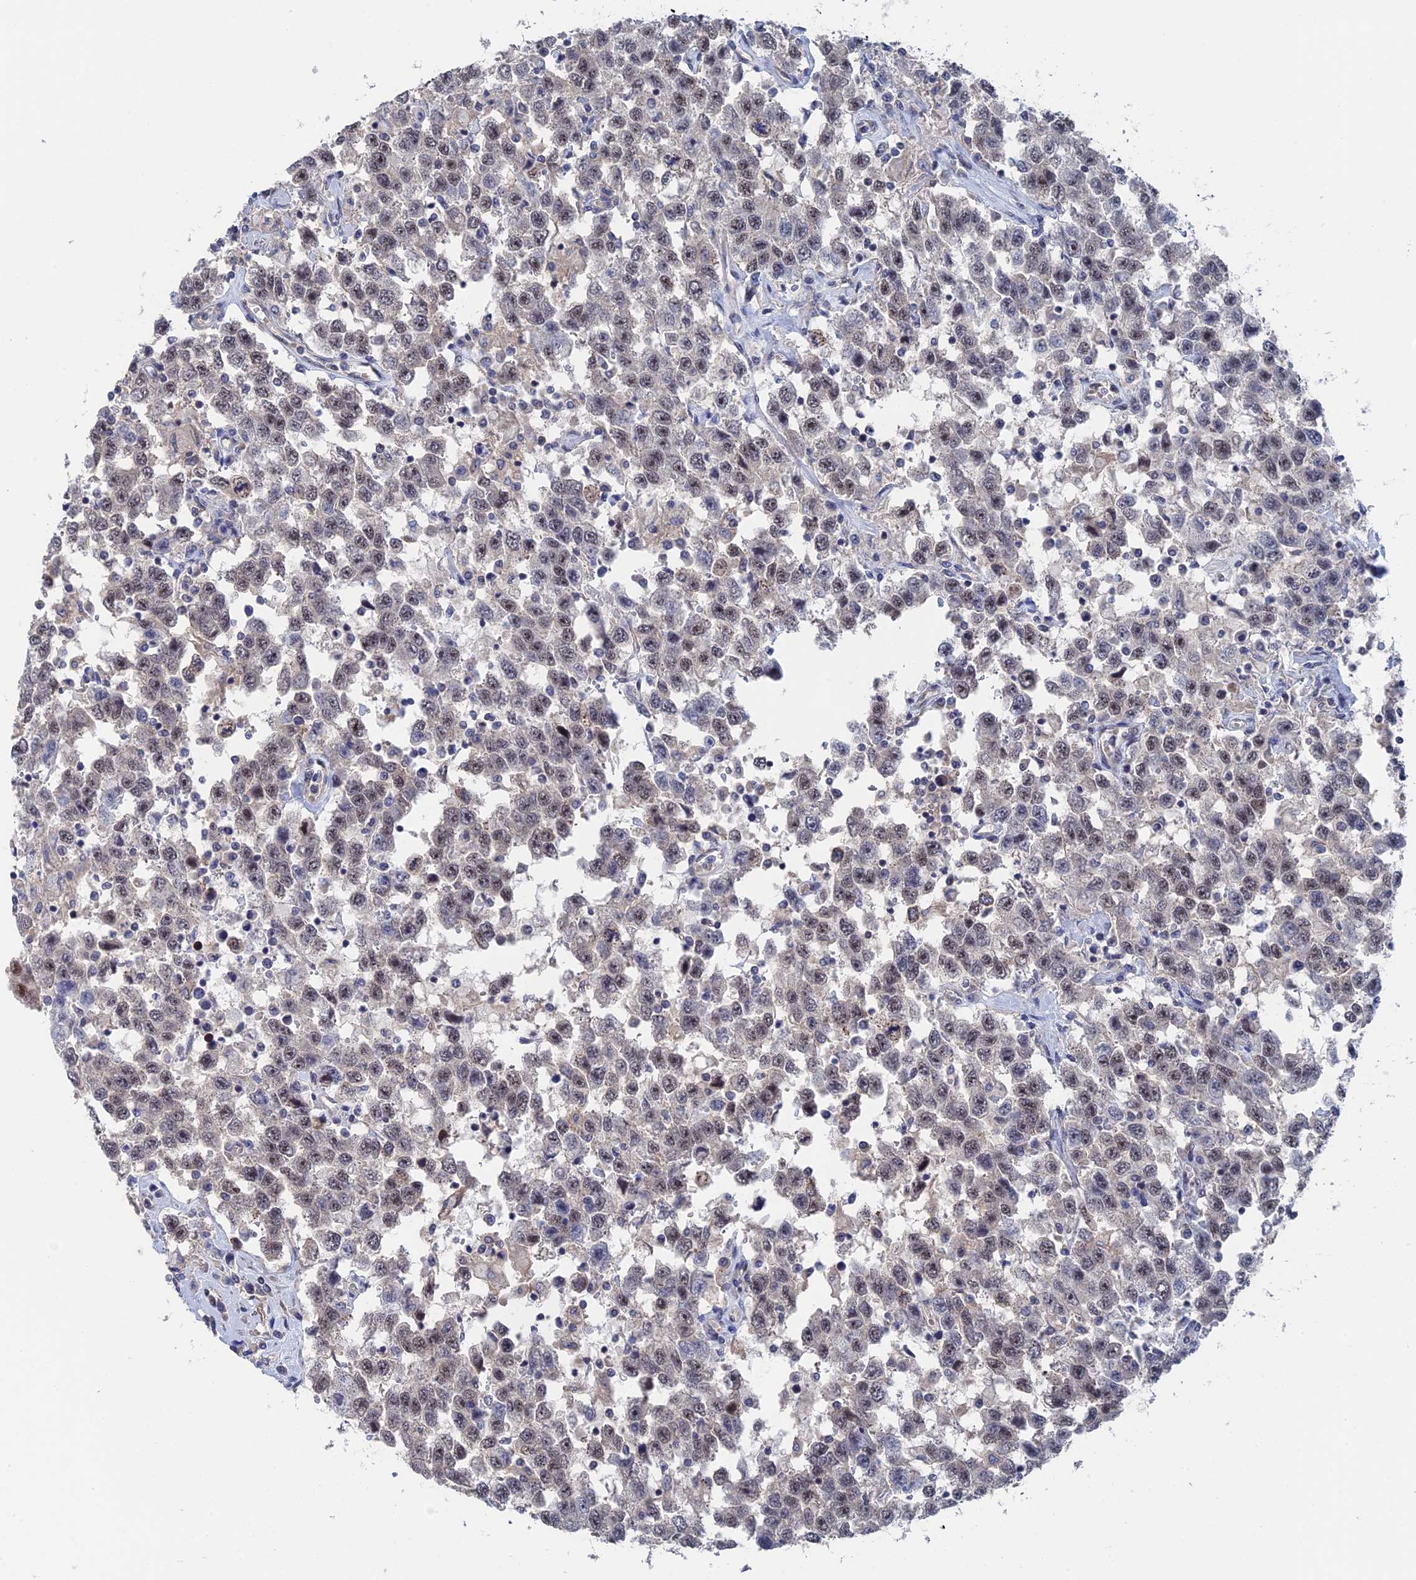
{"staining": {"intensity": "weak", "quantity": ">75%", "location": "nuclear"}, "tissue": "testis cancer", "cell_type": "Tumor cells", "image_type": "cancer", "snomed": [{"axis": "morphology", "description": "Seminoma, NOS"}, {"axis": "topography", "description": "Testis"}], "caption": "Testis cancer (seminoma) was stained to show a protein in brown. There is low levels of weak nuclear expression in about >75% of tumor cells.", "gene": "TSSC4", "patient": {"sex": "male", "age": 41}}